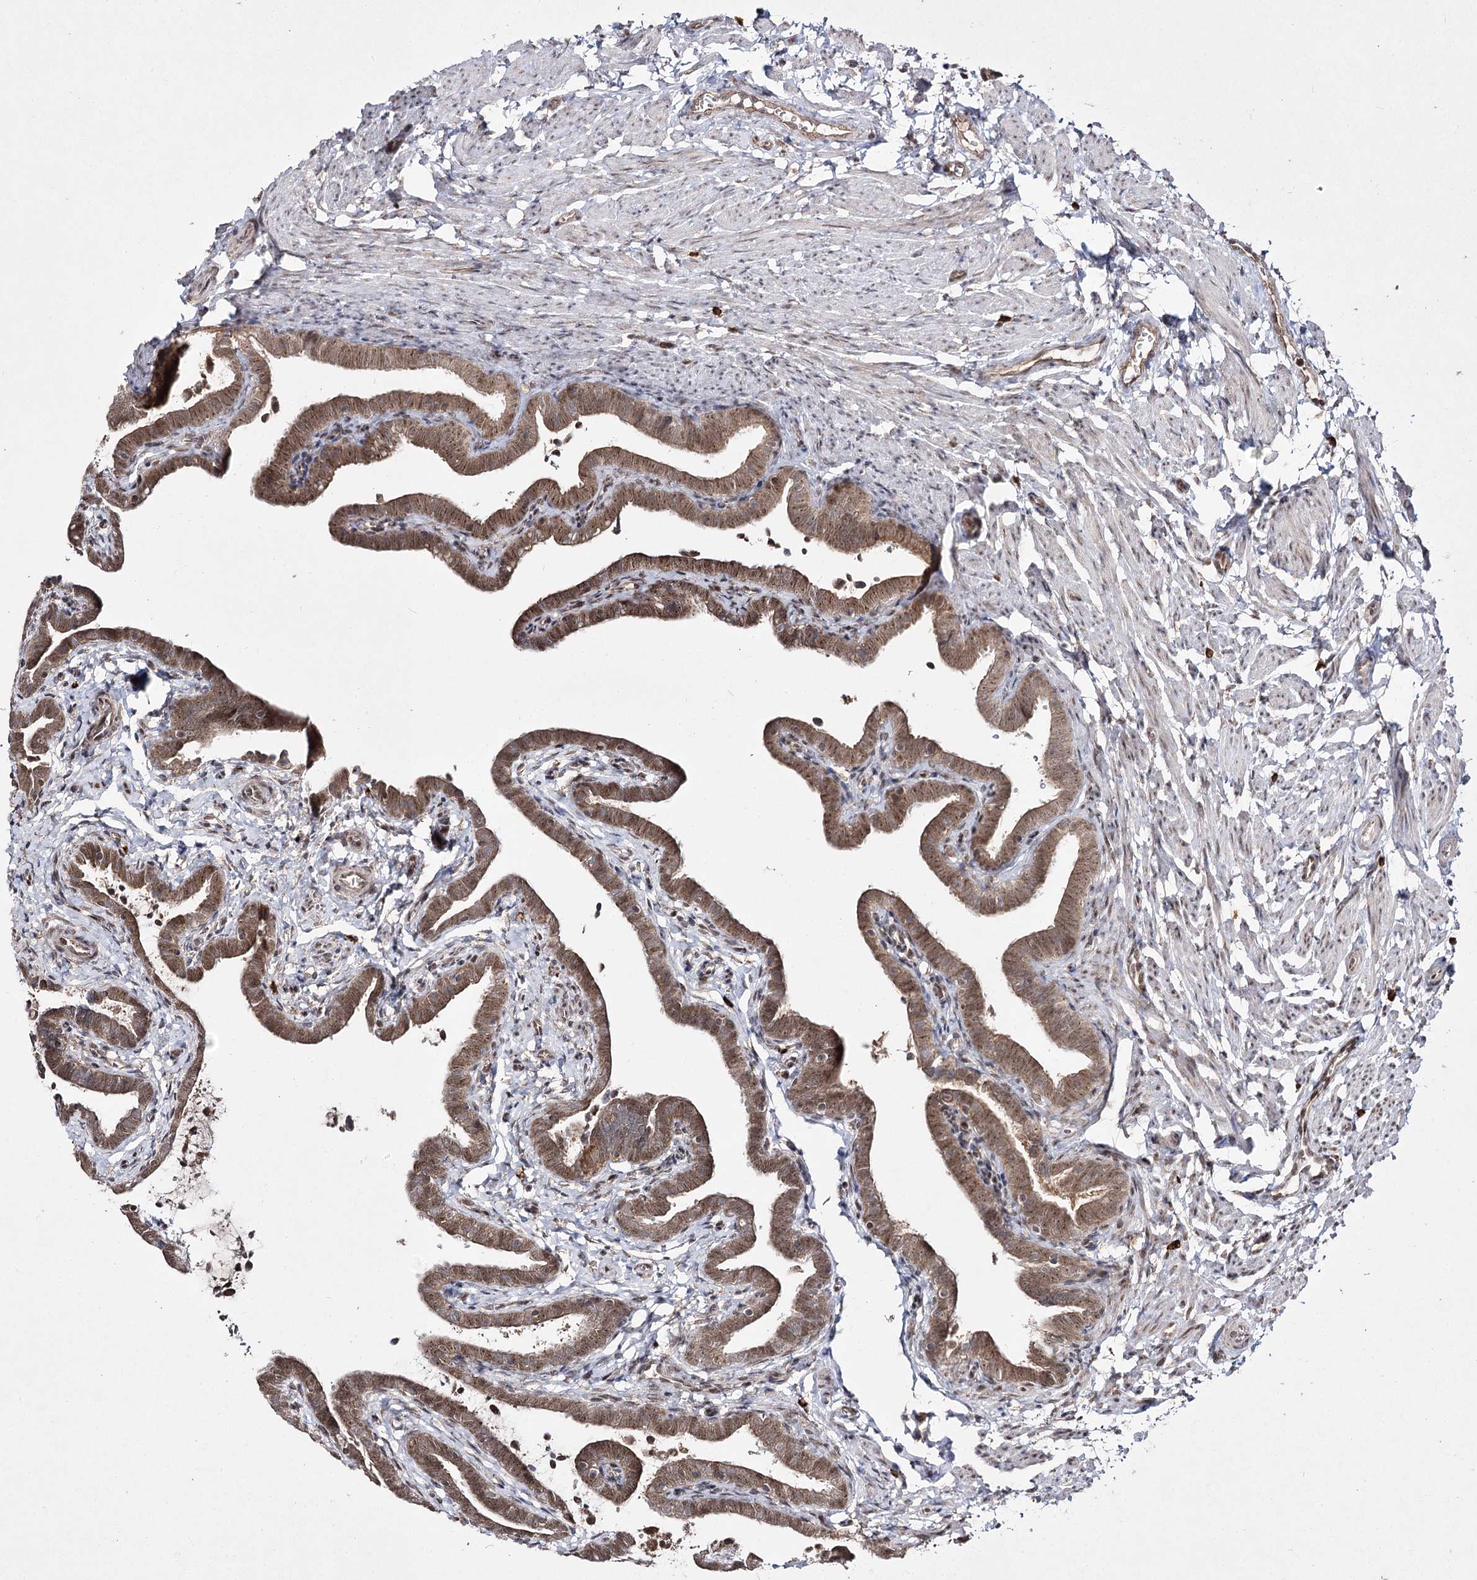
{"staining": {"intensity": "moderate", "quantity": ">75%", "location": "cytoplasmic/membranous,nuclear"}, "tissue": "fallopian tube", "cell_type": "Glandular cells", "image_type": "normal", "snomed": [{"axis": "morphology", "description": "Normal tissue, NOS"}, {"axis": "topography", "description": "Fallopian tube"}], "caption": "This photomicrograph exhibits IHC staining of normal fallopian tube, with medium moderate cytoplasmic/membranous,nuclear positivity in approximately >75% of glandular cells.", "gene": "TRNT1", "patient": {"sex": "female", "age": 36}}